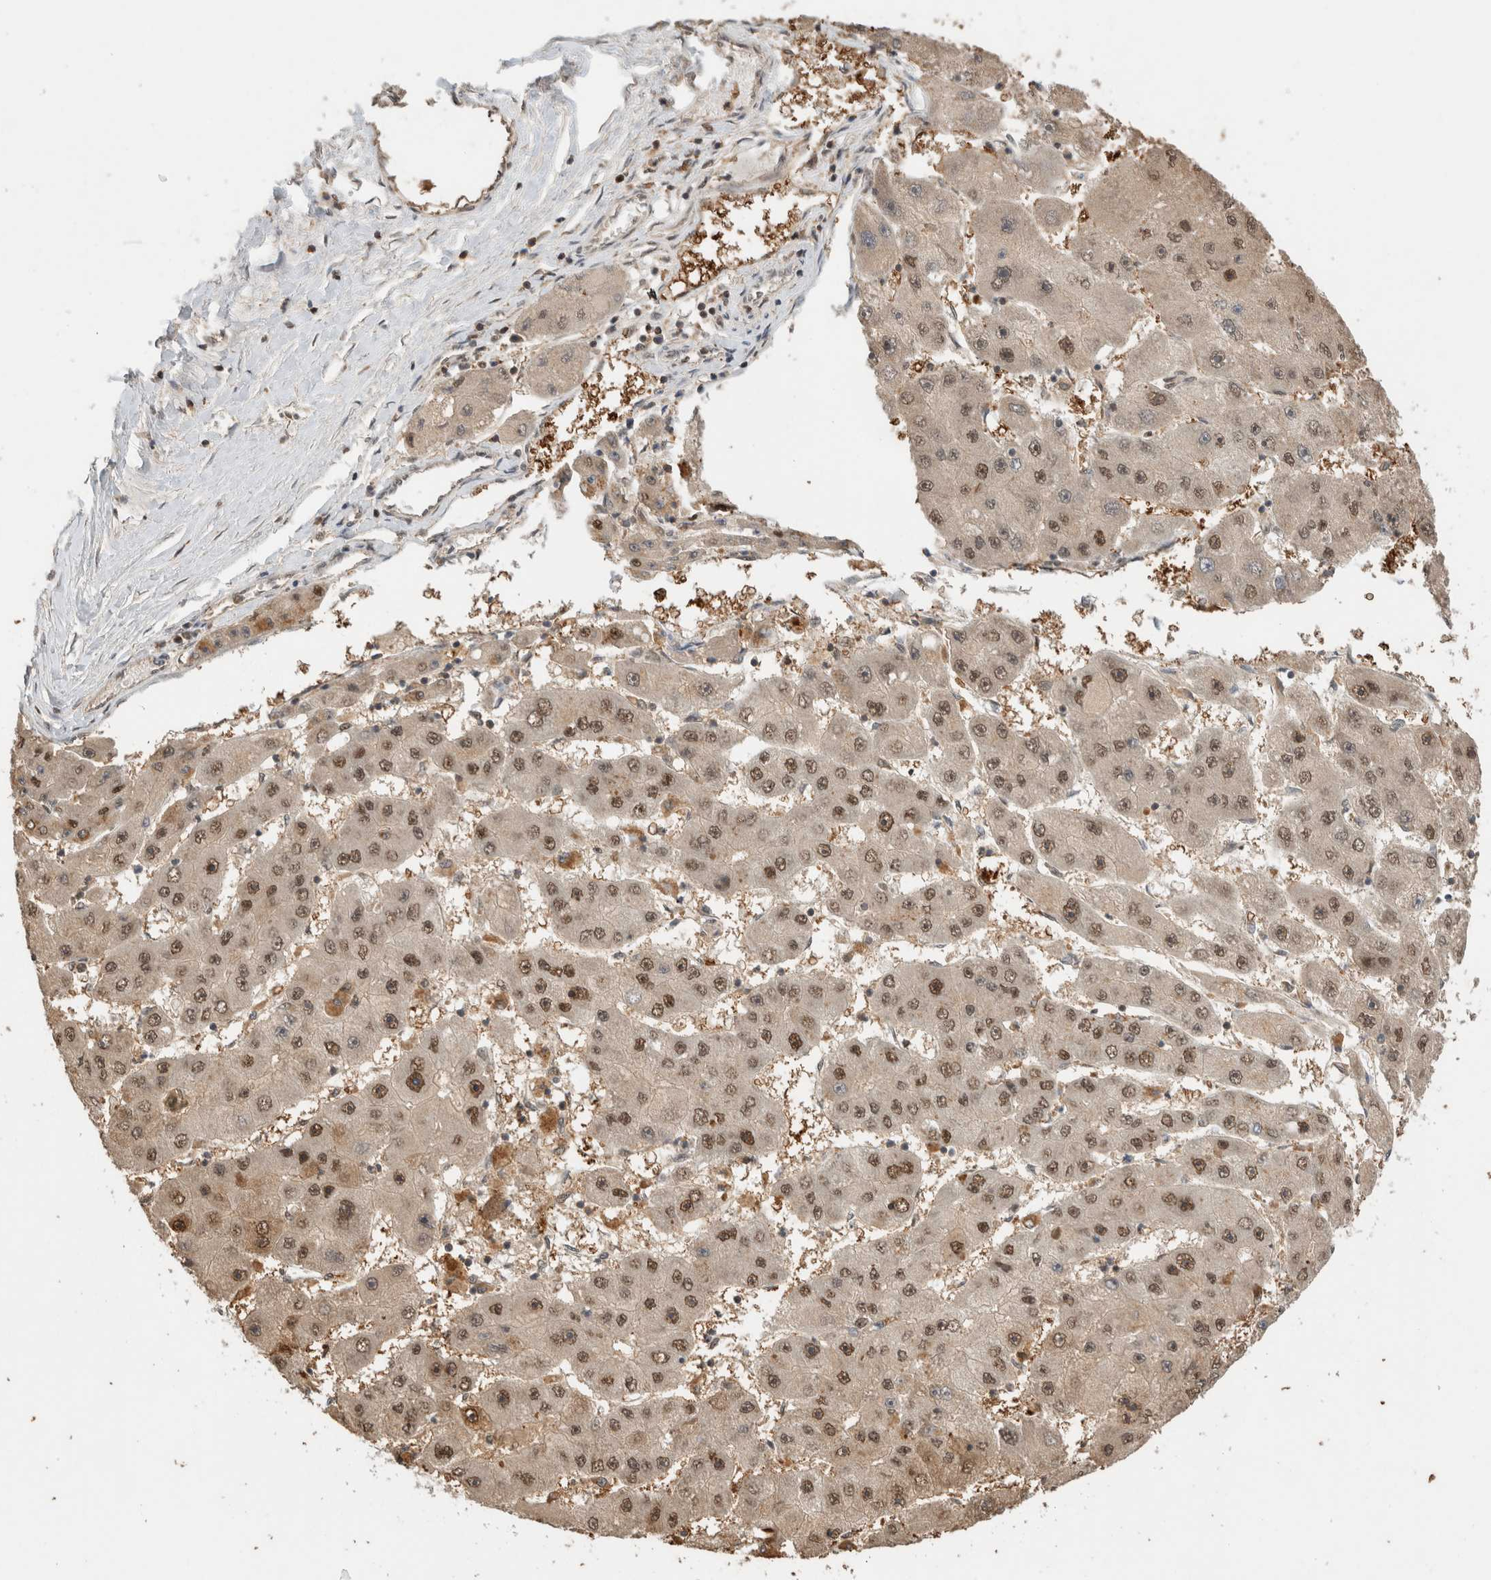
{"staining": {"intensity": "moderate", "quantity": ">75%", "location": "nuclear"}, "tissue": "liver cancer", "cell_type": "Tumor cells", "image_type": "cancer", "snomed": [{"axis": "morphology", "description": "Carcinoma, Hepatocellular, NOS"}, {"axis": "topography", "description": "Liver"}], "caption": "Protein expression analysis of hepatocellular carcinoma (liver) exhibits moderate nuclear expression in about >75% of tumor cells.", "gene": "SNRNP40", "patient": {"sex": "female", "age": 61}}